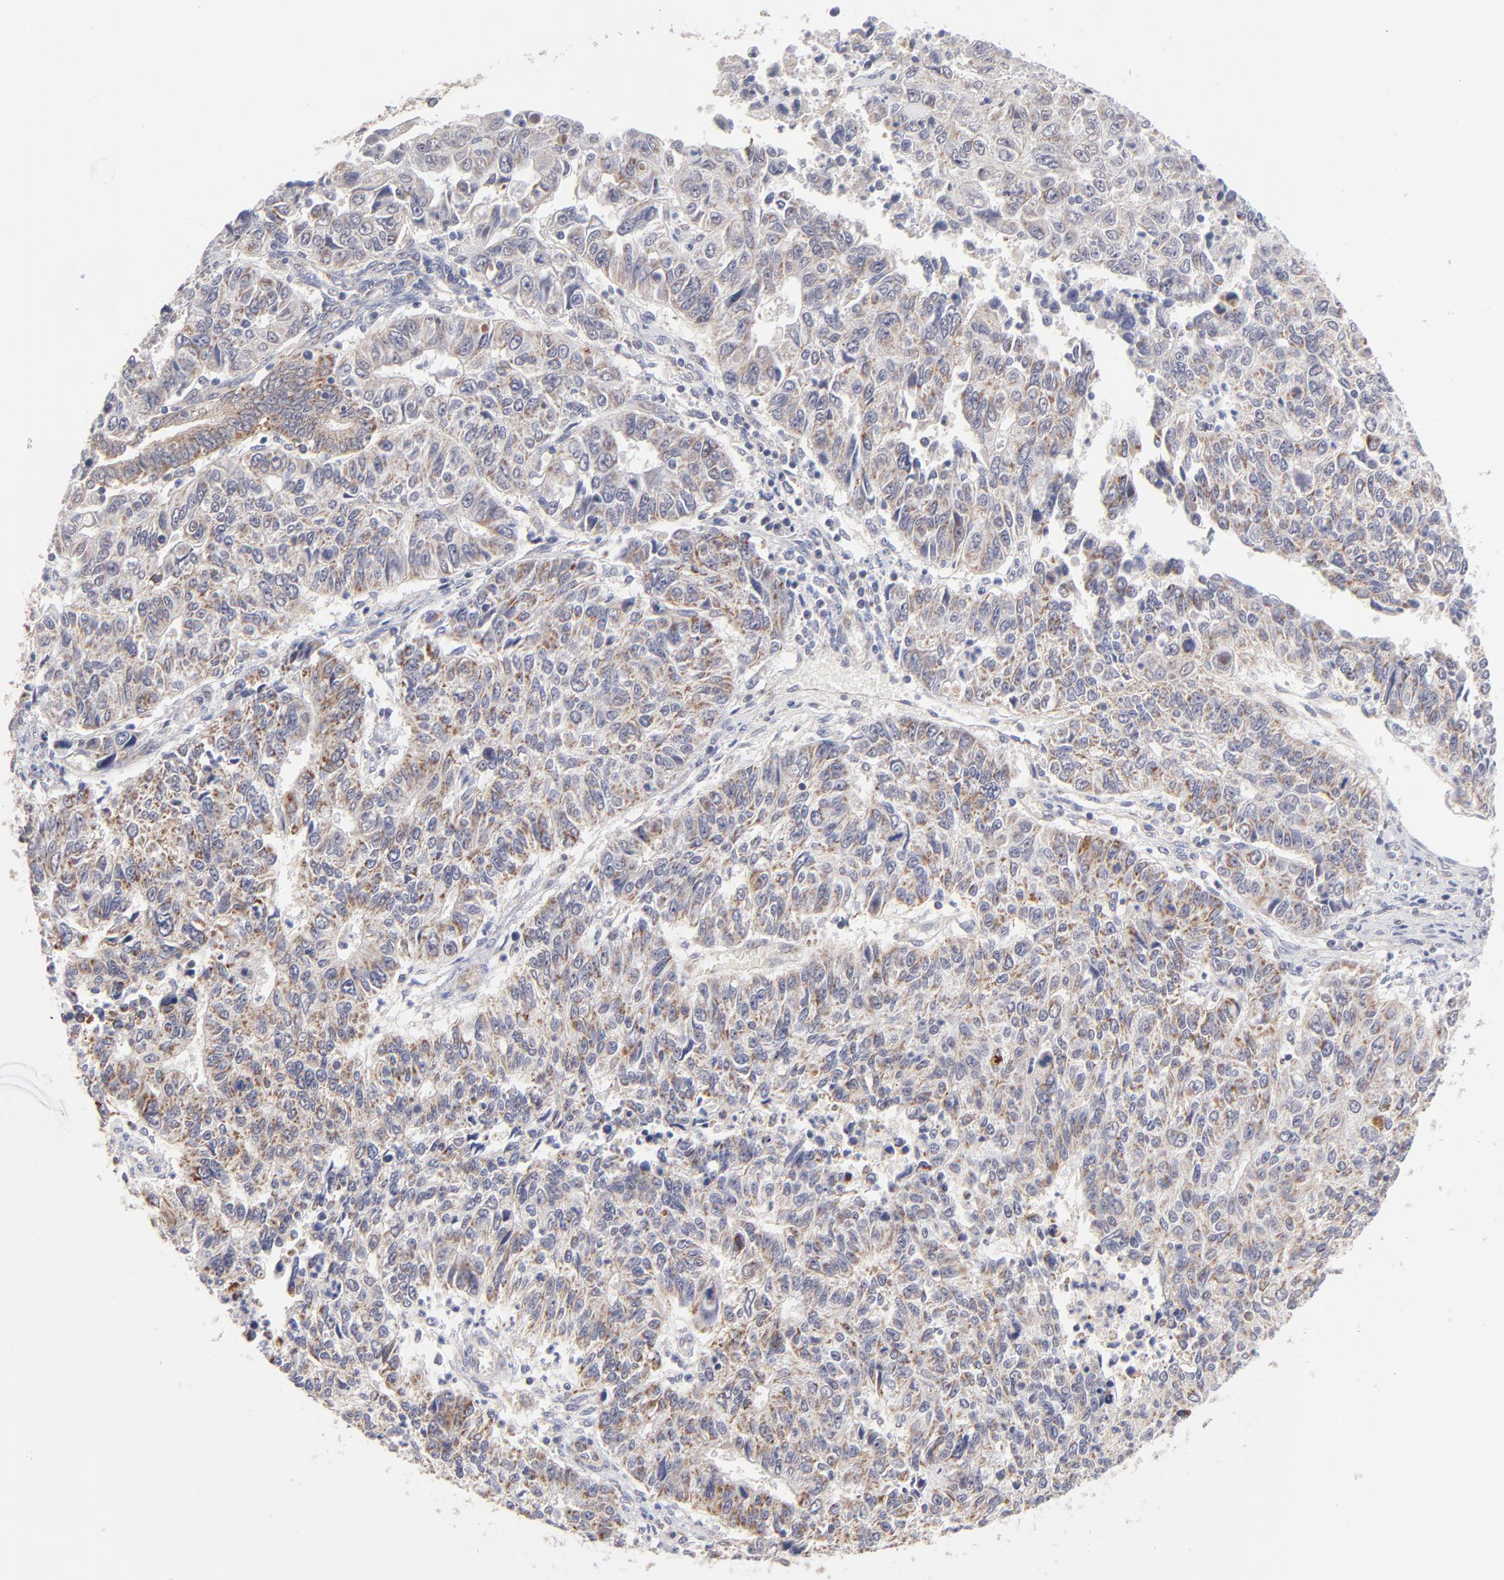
{"staining": {"intensity": "moderate", "quantity": ">75%", "location": "cytoplasmic/membranous"}, "tissue": "endometrial cancer", "cell_type": "Tumor cells", "image_type": "cancer", "snomed": [{"axis": "morphology", "description": "Adenocarcinoma, NOS"}, {"axis": "topography", "description": "Endometrium"}], "caption": "Tumor cells exhibit medium levels of moderate cytoplasmic/membranous staining in approximately >75% of cells in human endometrial cancer (adenocarcinoma).", "gene": "FBXL12", "patient": {"sex": "female", "age": 42}}